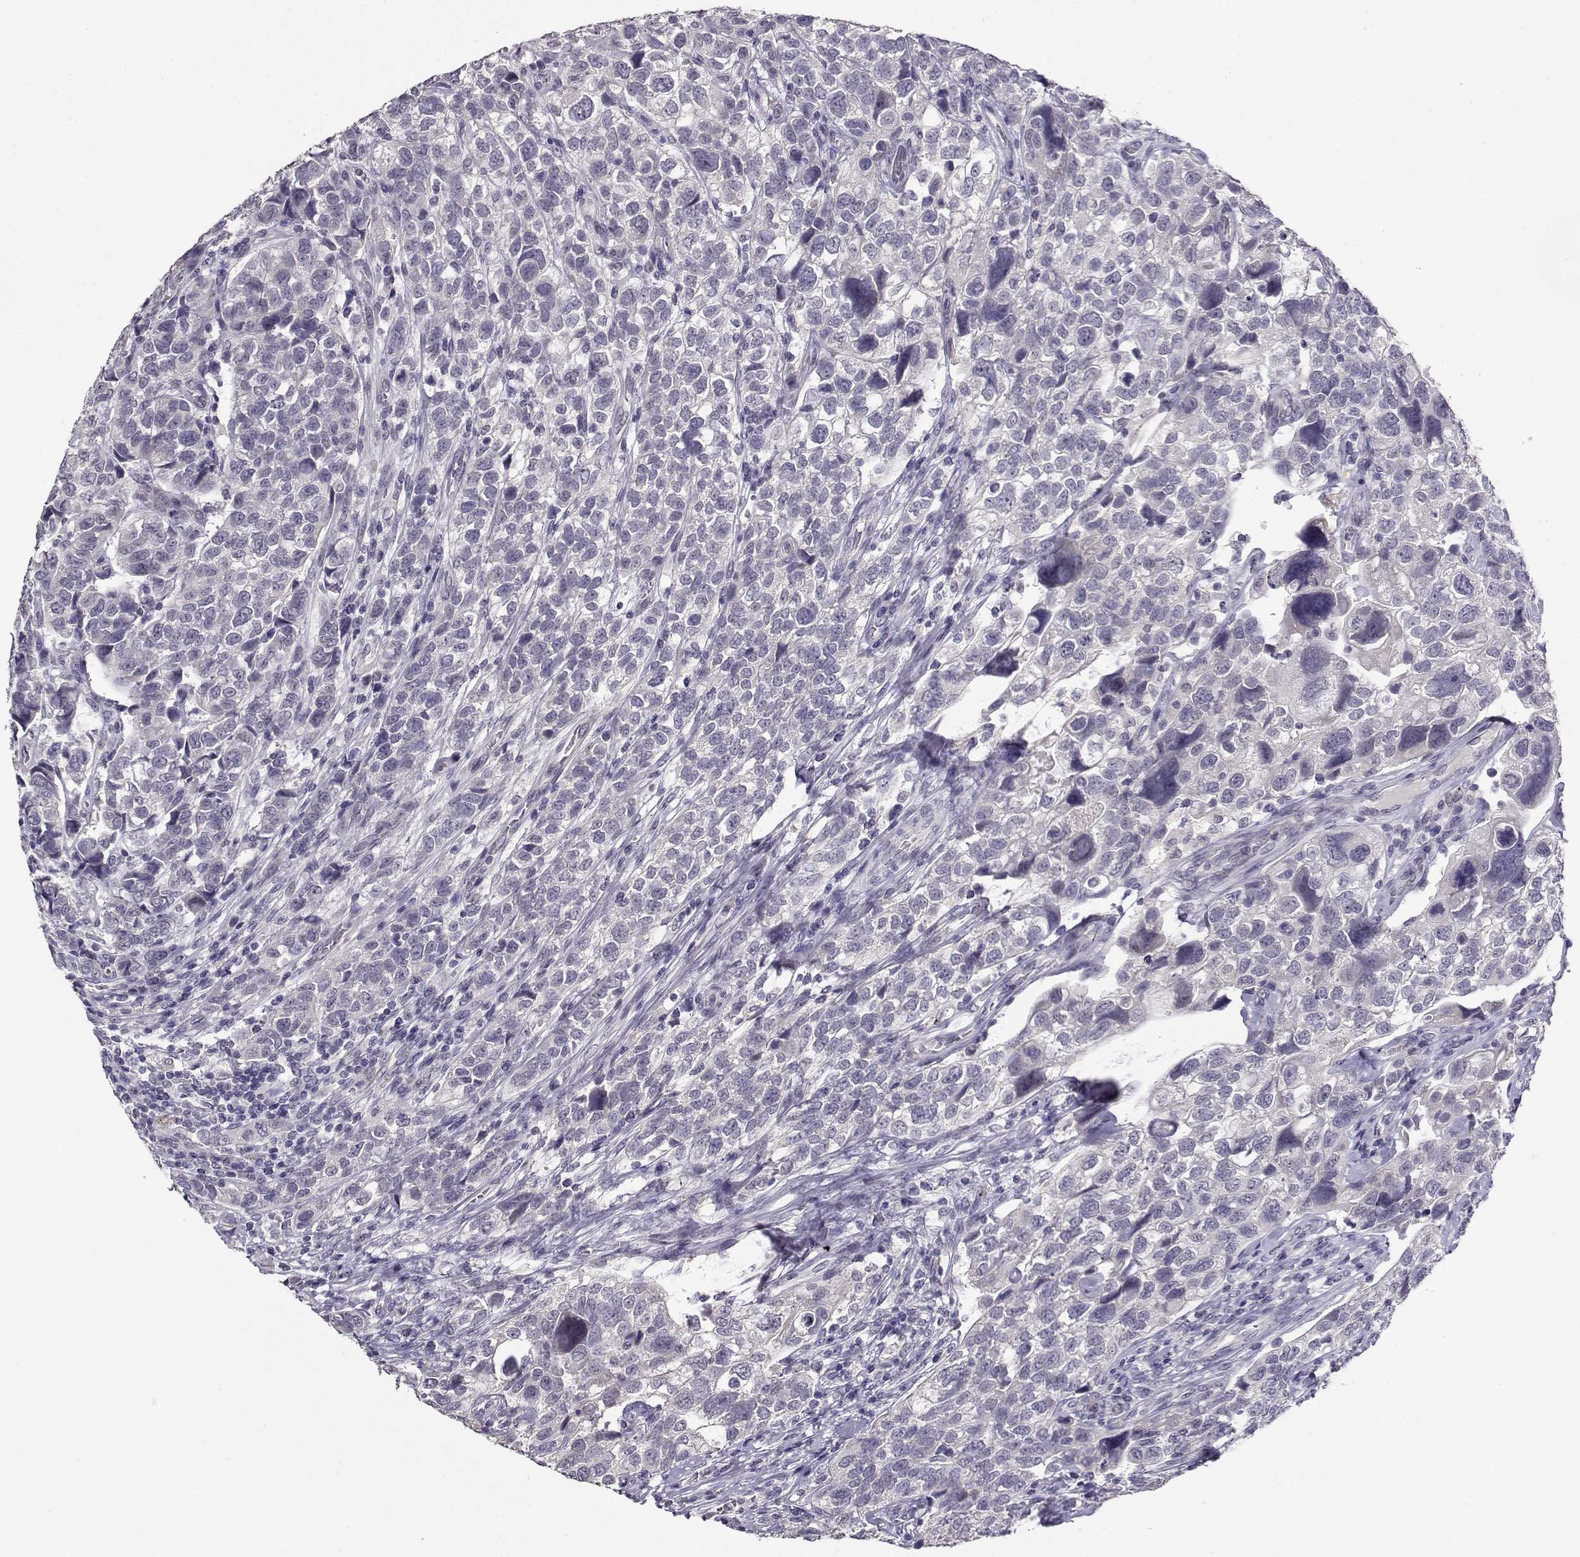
{"staining": {"intensity": "negative", "quantity": "none", "location": "none"}, "tissue": "urothelial cancer", "cell_type": "Tumor cells", "image_type": "cancer", "snomed": [{"axis": "morphology", "description": "Urothelial carcinoma, High grade"}, {"axis": "topography", "description": "Urinary bladder"}], "caption": "High magnification brightfield microscopy of urothelial carcinoma (high-grade) stained with DAB (brown) and counterstained with hematoxylin (blue): tumor cells show no significant staining. (DAB immunohistochemistry (IHC), high magnification).", "gene": "RHOXF2", "patient": {"sex": "female", "age": 58}}